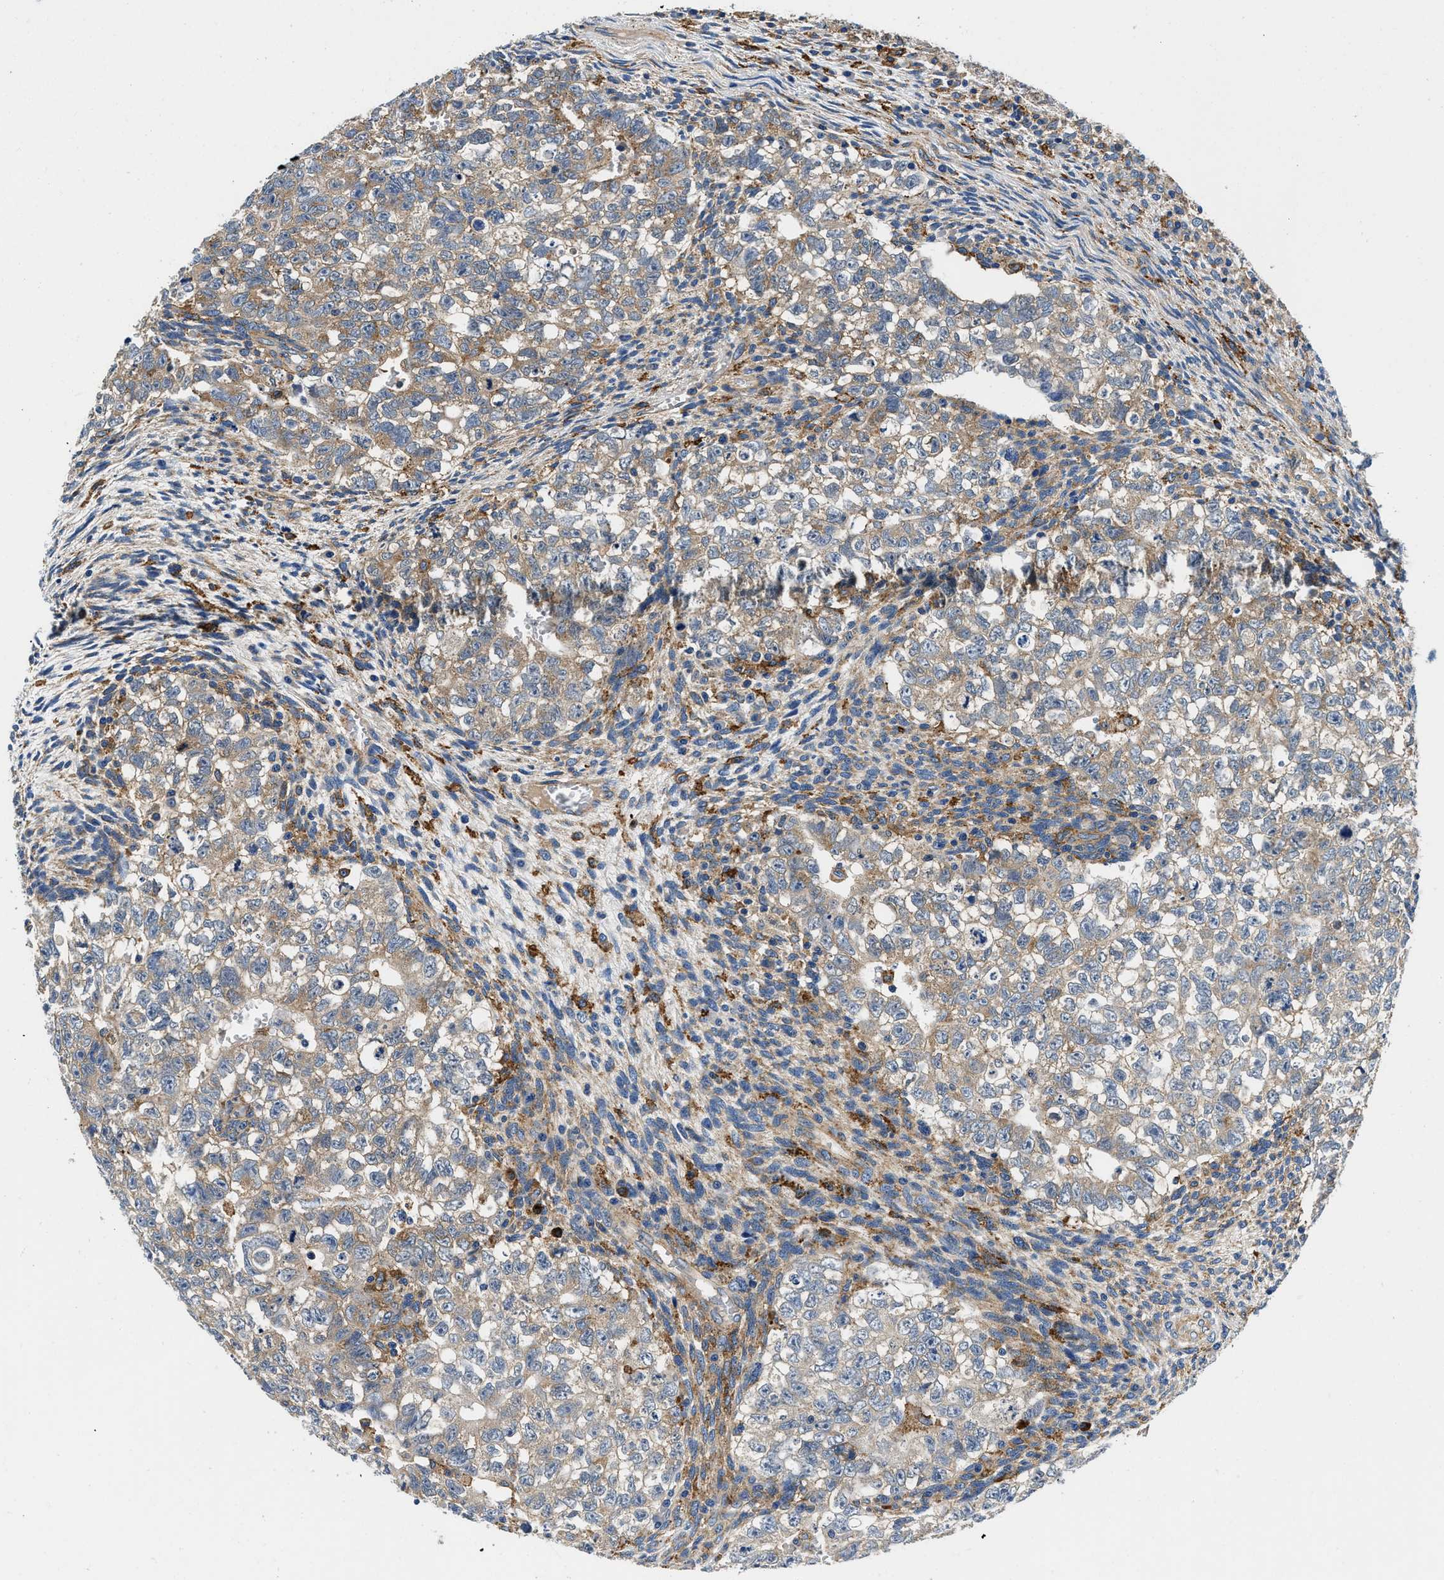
{"staining": {"intensity": "weak", "quantity": "25%-75%", "location": "cytoplasmic/membranous"}, "tissue": "testis cancer", "cell_type": "Tumor cells", "image_type": "cancer", "snomed": [{"axis": "morphology", "description": "Seminoma, NOS"}, {"axis": "morphology", "description": "Carcinoma, Embryonal, NOS"}, {"axis": "topography", "description": "Testis"}], "caption": "This is a histology image of IHC staining of testis cancer, which shows weak staining in the cytoplasmic/membranous of tumor cells.", "gene": "ZFAND3", "patient": {"sex": "male", "age": 38}}